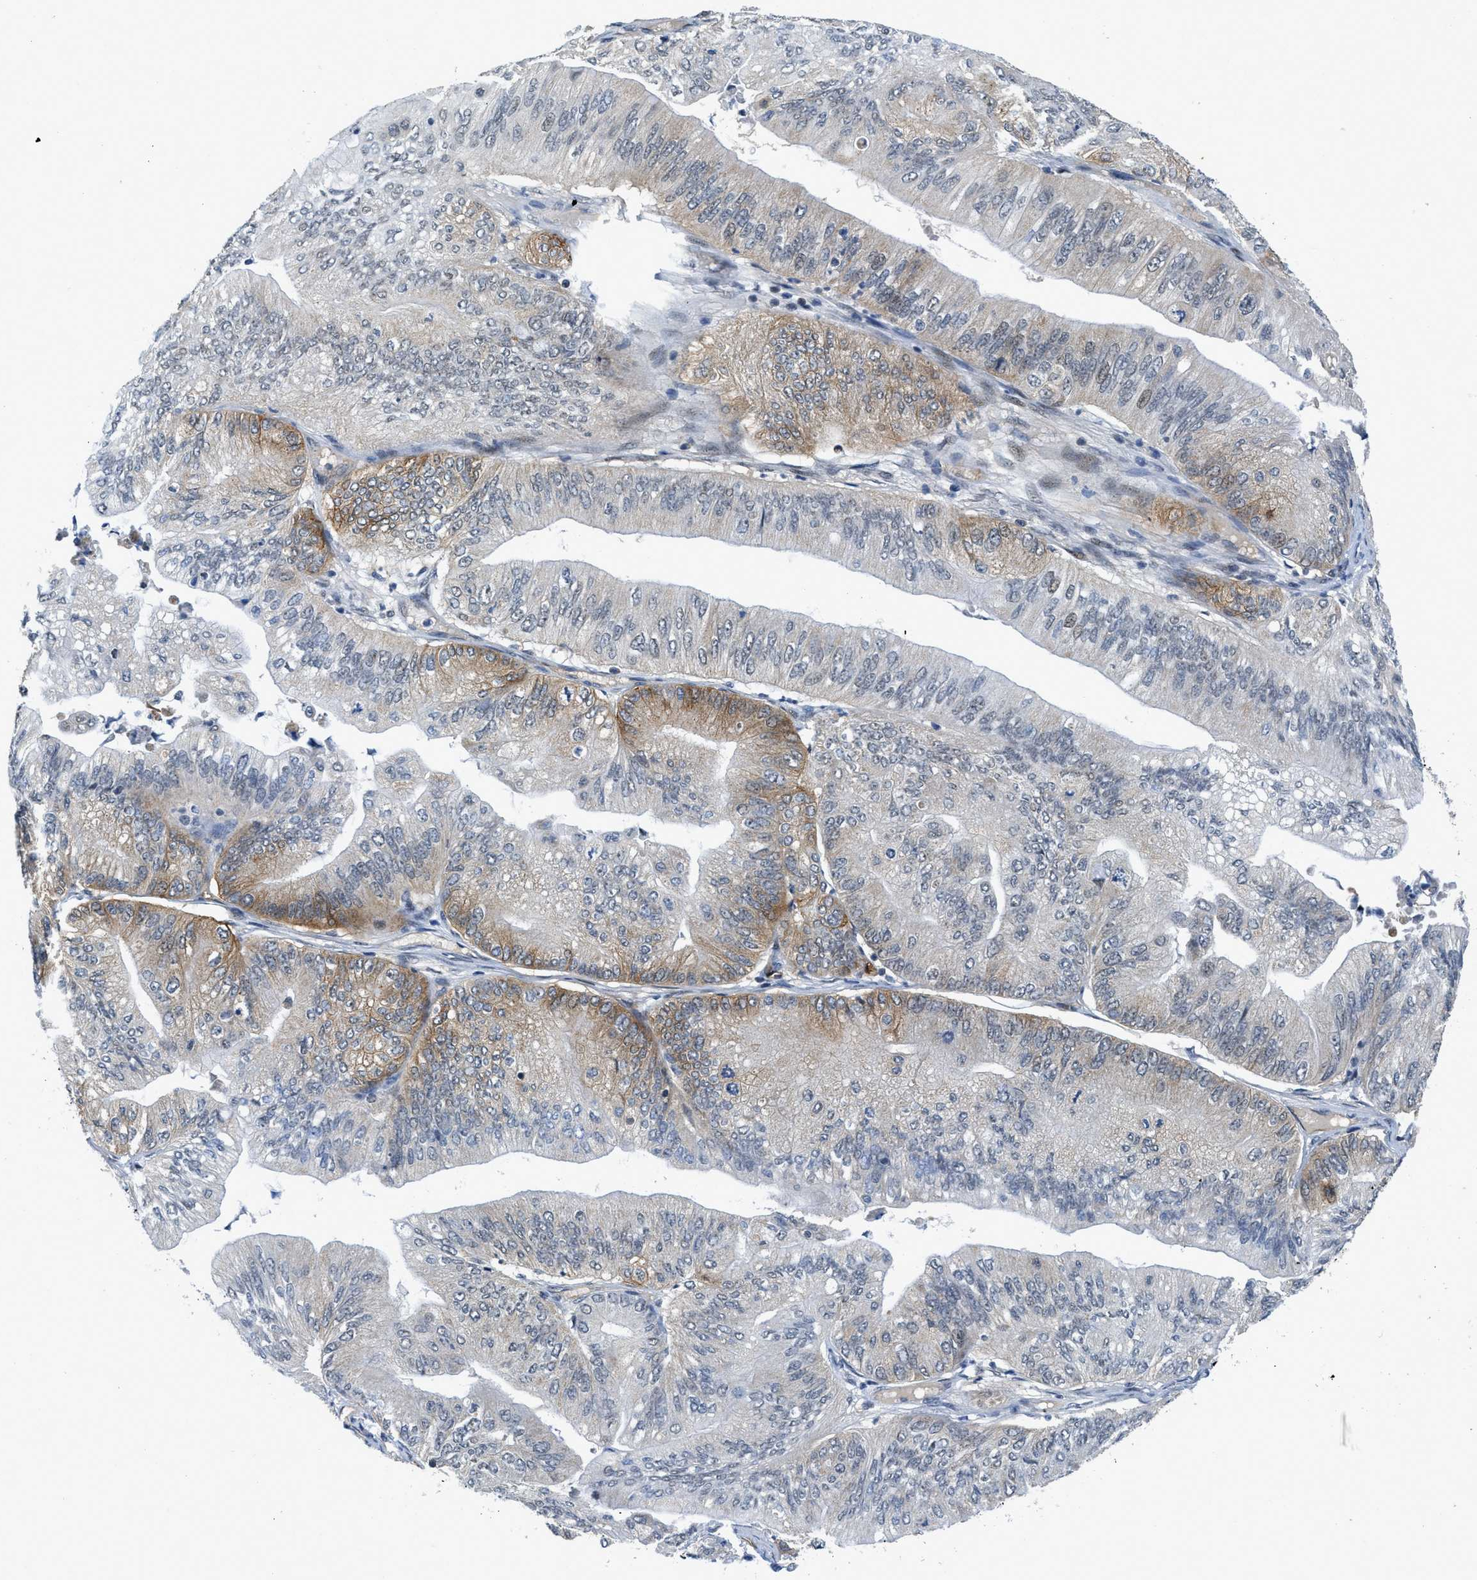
{"staining": {"intensity": "weak", "quantity": "<25%", "location": "cytoplasmic/membranous"}, "tissue": "ovarian cancer", "cell_type": "Tumor cells", "image_type": "cancer", "snomed": [{"axis": "morphology", "description": "Cystadenocarcinoma, mucinous, NOS"}, {"axis": "topography", "description": "Ovary"}], "caption": "This is an immunohistochemistry image of mucinous cystadenocarcinoma (ovarian). There is no expression in tumor cells.", "gene": "SLCO2A1", "patient": {"sex": "female", "age": 61}}